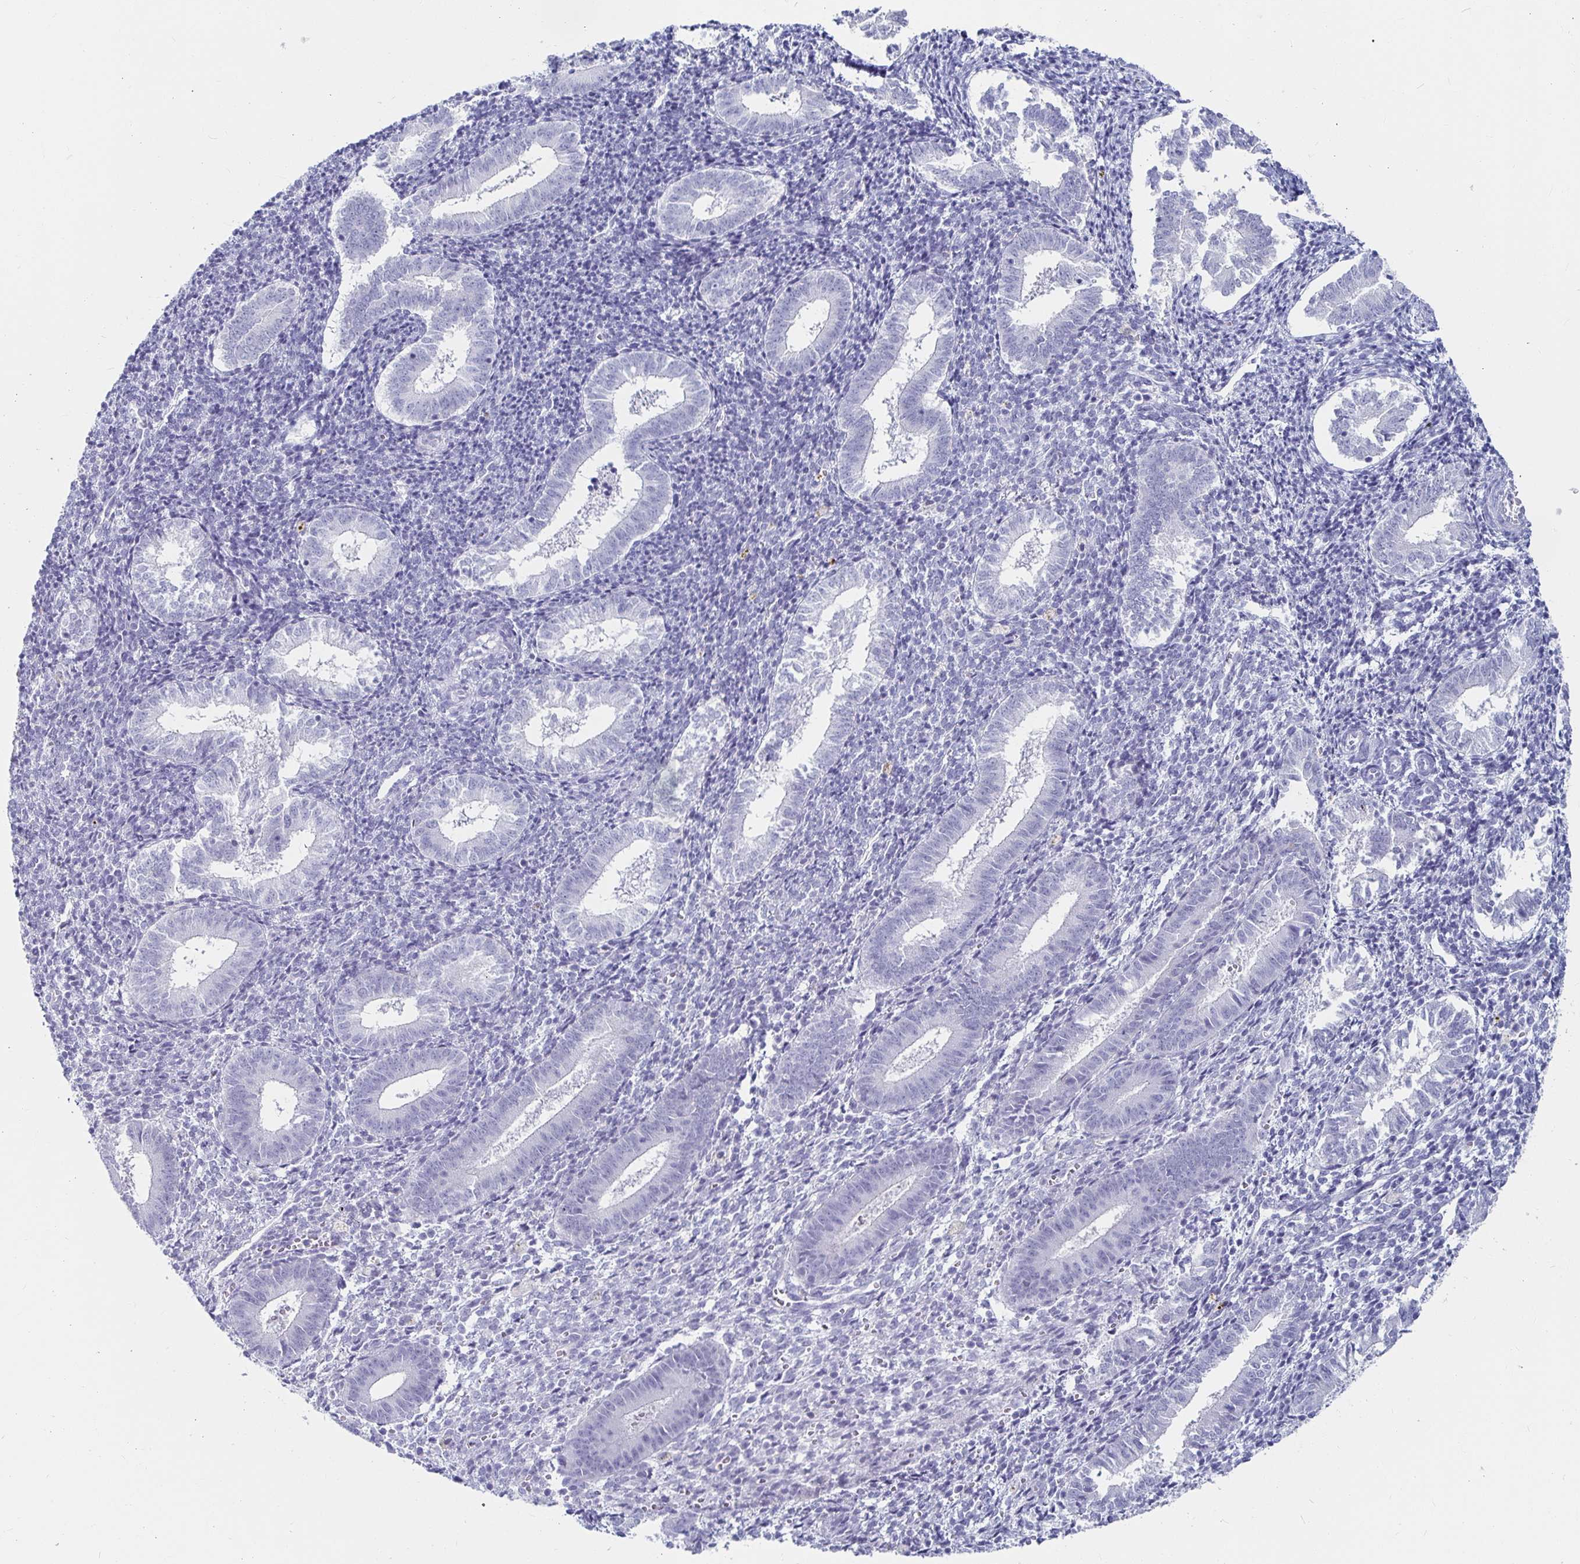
{"staining": {"intensity": "negative", "quantity": "none", "location": "none"}, "tissue": "endometrium", "cell_type": "Cells in endometrial stroma", "image_type": "normal", "snomed": [{"axis": "morphology", "description": "Normal tissue, NOS"}, {"axis": "topography", "description": "Endometrium"}], "caption": "Unremarkable endometrium was stained to show a protein in brown. There is no significant staining in cells in endometrial stroma. (Brightfield microscopy of DAB immunohistochemistry (IHC) at high magnification).", "gene": "CA9", "patient": {"sex": "female", "age": 25}}